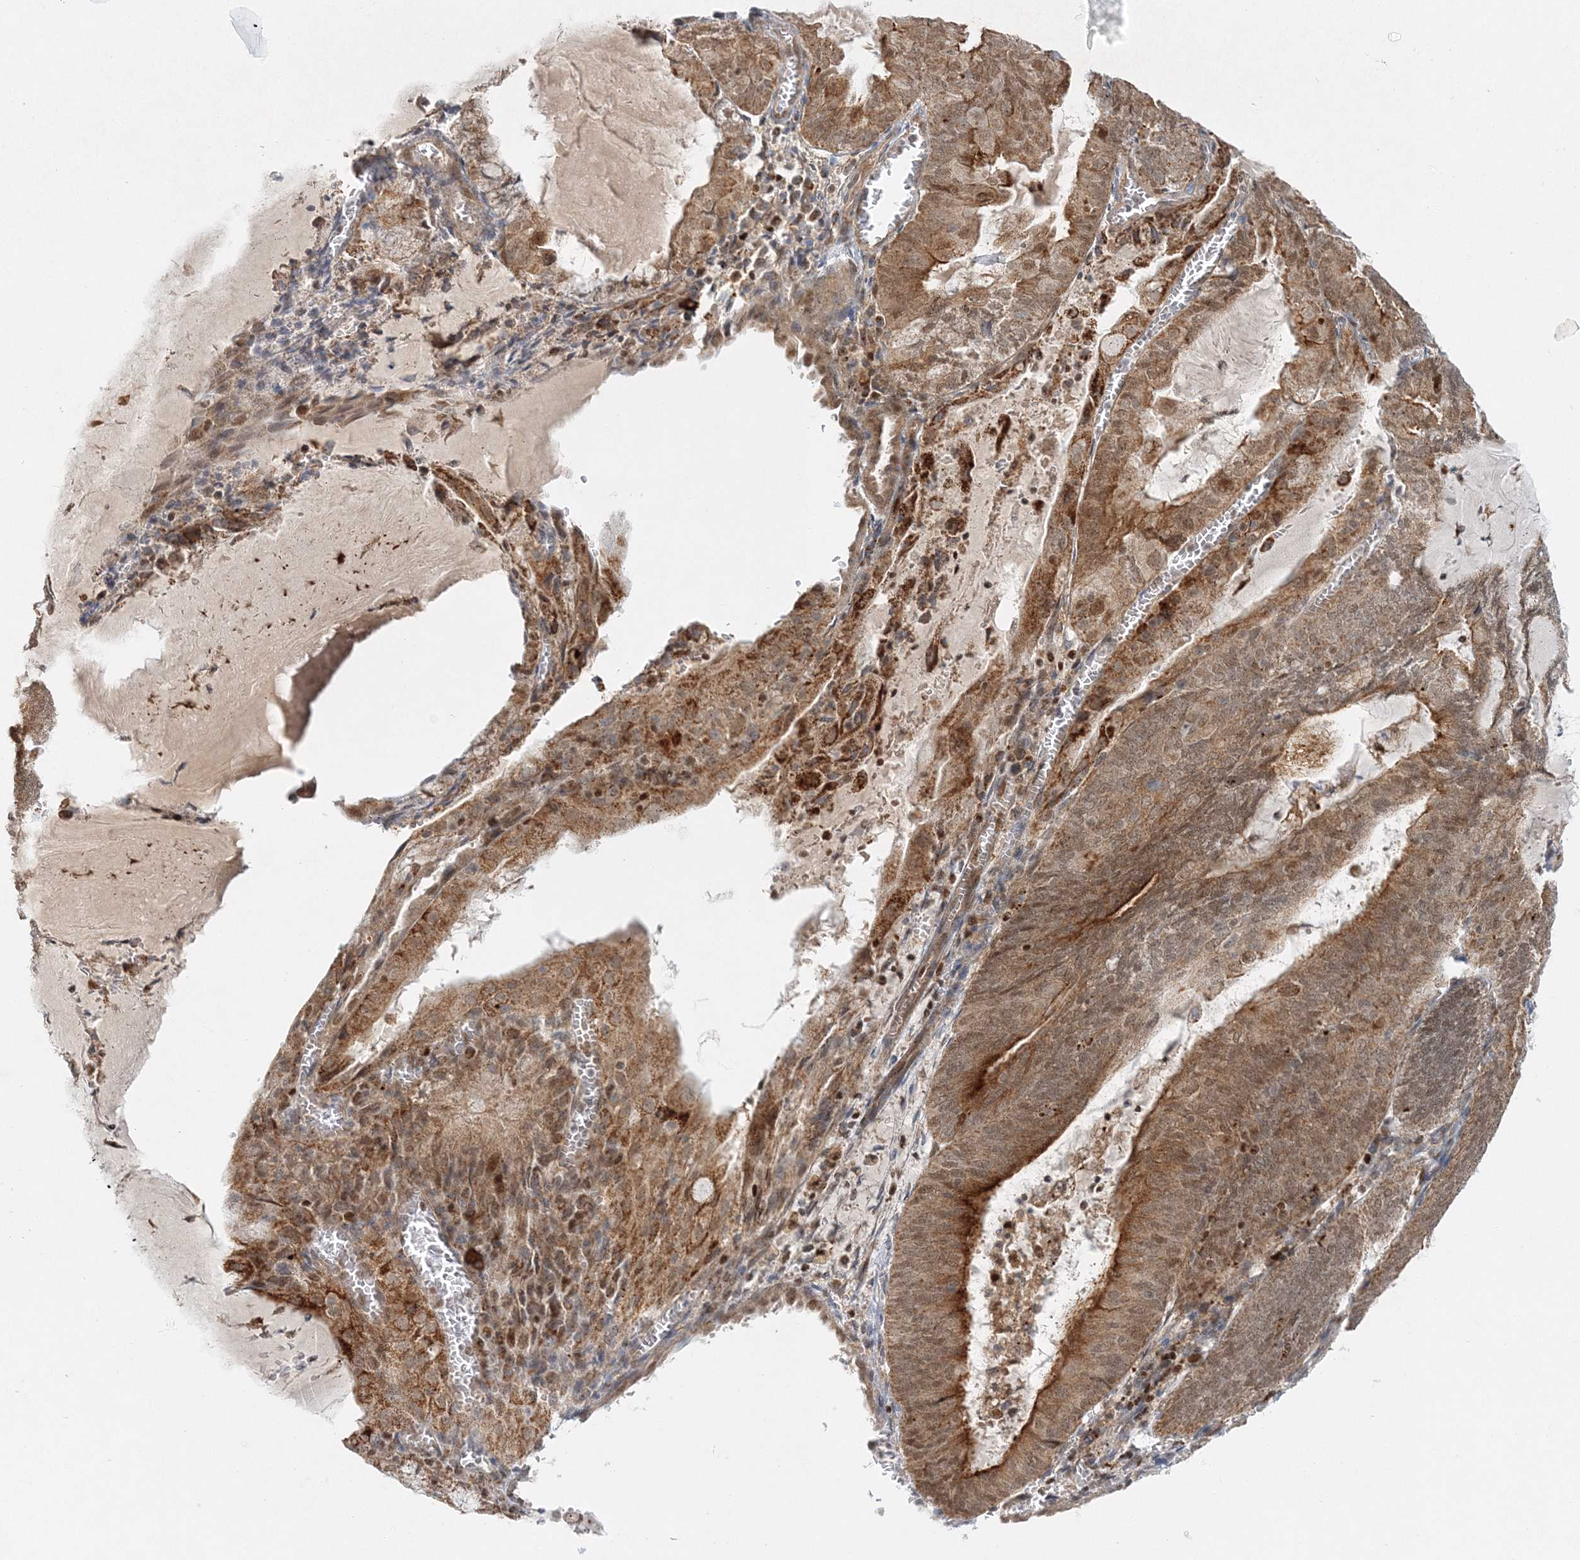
{"staining": {"intensity": "moderate", "quantity": ">75%", "location": "cytoplasmic/membranous,nuclear"}, "tissue": "endometrial cancer", "cell_type": "Tumor cells", "image_type": "cancer", "snomed": [{"axis": "morphology", "description": "Adenocarcinoma, NOS"}, {"axis": "topography", "description": "Endometrium"}], "caption": "Tumor cells display medium levels of moderate cytoplasmic/membranous and nuclear staining in approximately >75% of cells in endometrial cancer (adenocarcinoma).", "gene": "RAB11FIP2", "patient": {"sex": "female", "age": 81}}